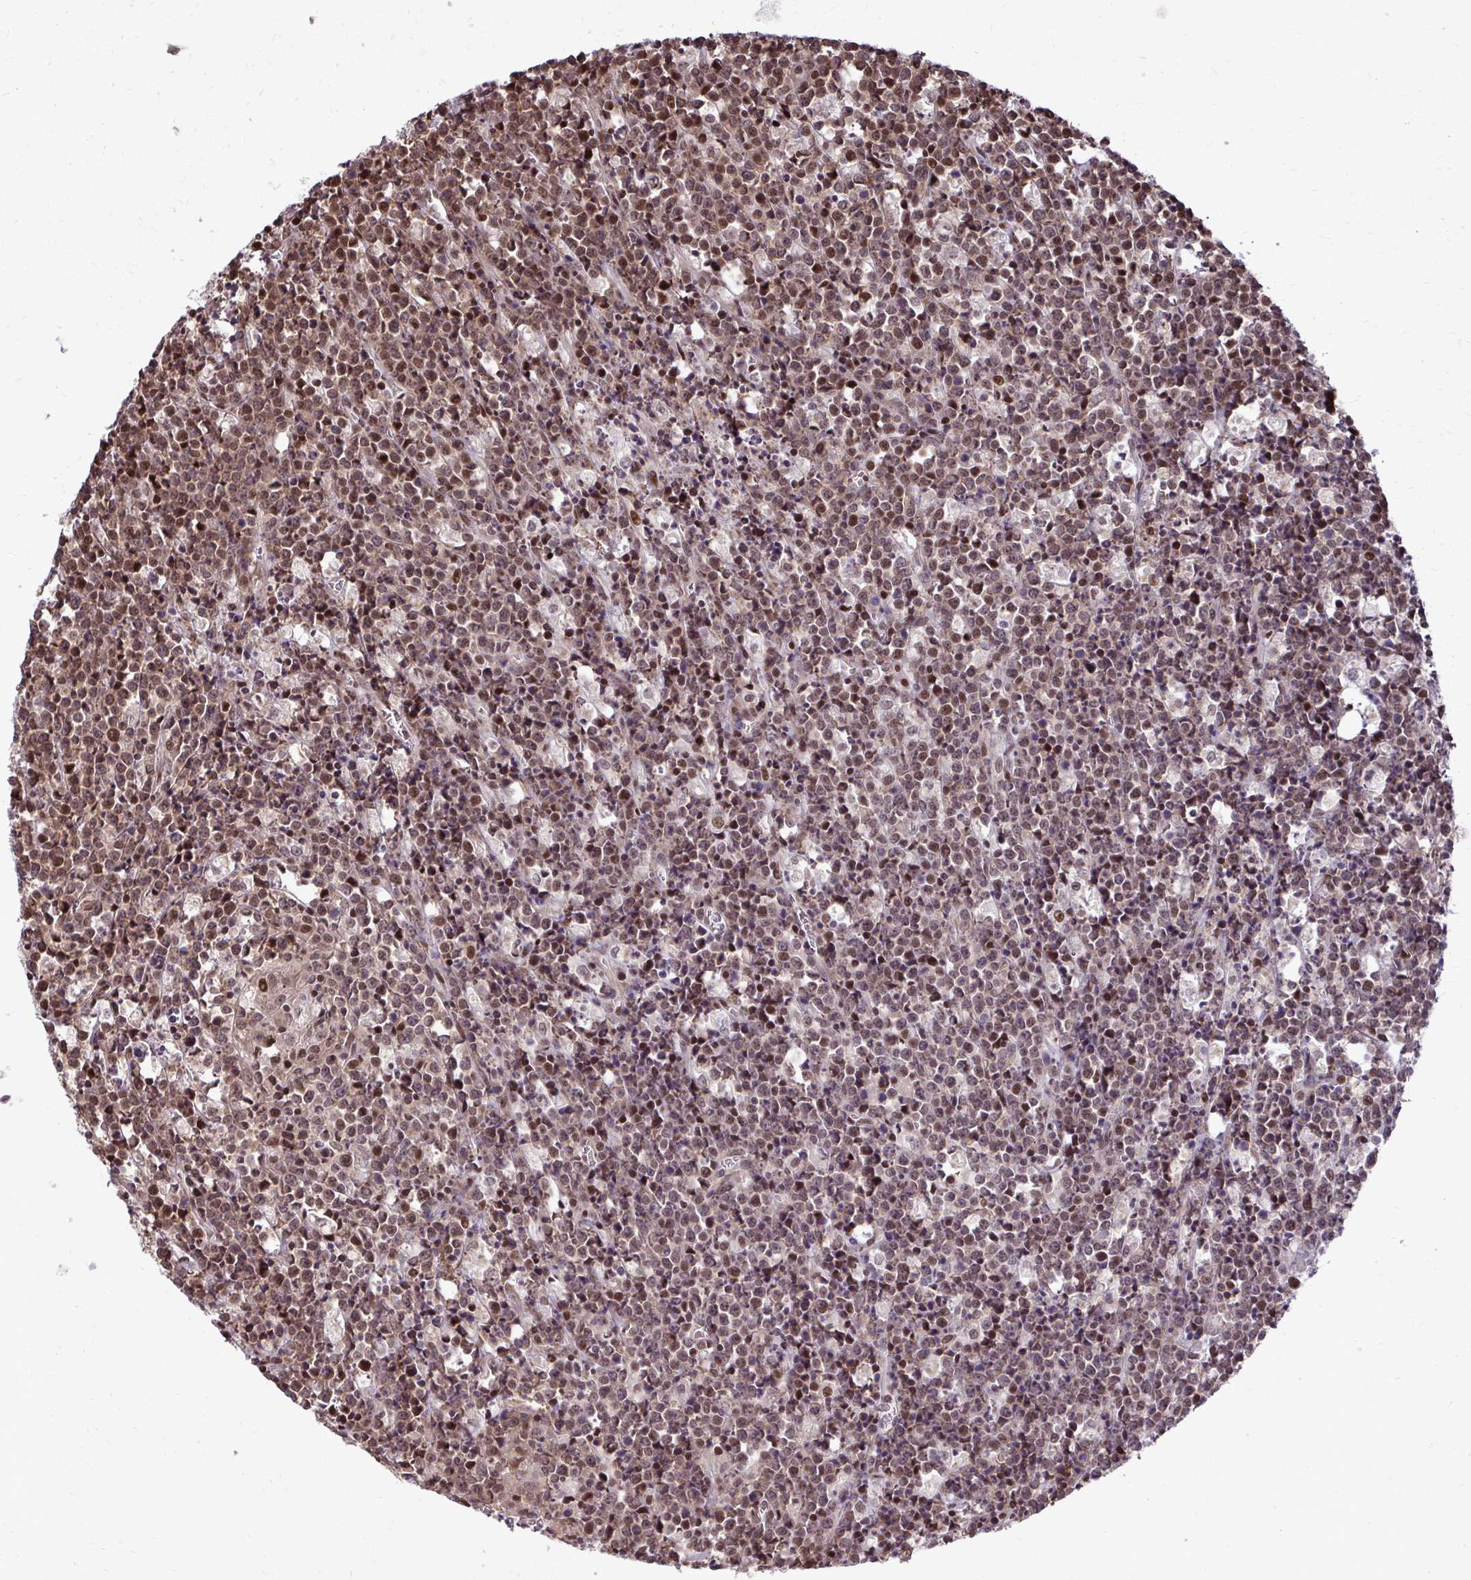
{"staining": {"intensity": "strong", "quantity": "25%-75%", "location": "nuclear"}, "tissue": "lymphoma", "cell_type": "Tumor cells", "image_type": "cancer", "snomed": [{"axis": "morphology", "description": "Malignant lymphoma, non-Hodgkin's type, High grade"}, {"axis": "topography", "description": "Ovary"}], "caption": "High-magnification brightfield microscopy of high-grade malignant lymphoma, non-Hodgkin's type stained with DAB (3,3'-diaminobenzidine) (brown) and counterstained with hematoxylin (blue). tumor cells exhibit strong nuclear staining is present in about25%-75% of cells.", "gene": "PIGY", "patient": {"sex": "female", "age": 56}}